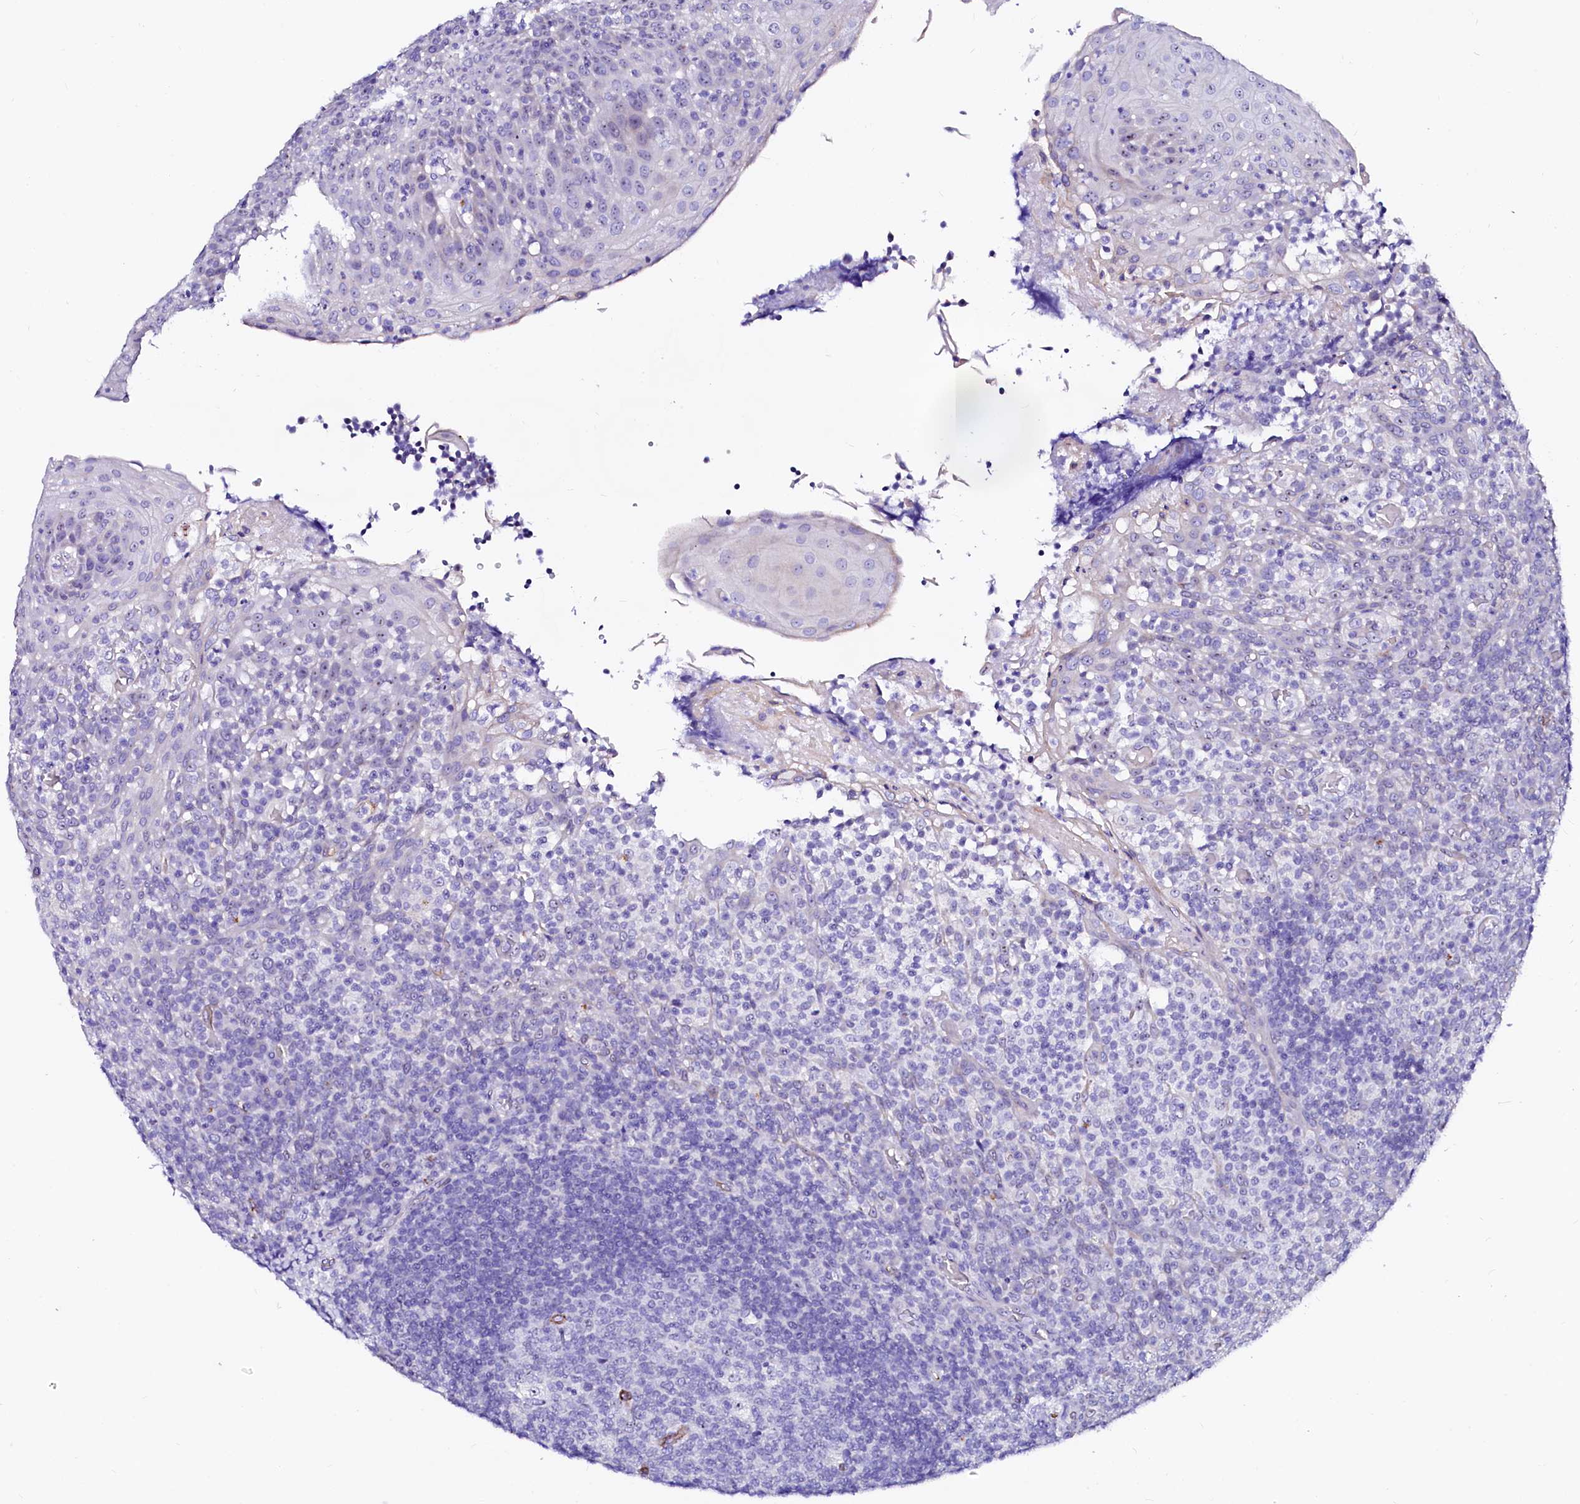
{"staining": {"intensity": "negative", "quantity": "none", "location": "none"}, "tissue": "tonsil", "cell_type": "Germinal center cells", "image_type": "normal", "snomed": [{"axis": "morphology", "description": "Normal tissue, NOS"}, {"axis": "topography", "description": "Tonsil"}], "caption": "A high-resolution photomicrograph shows immunohistochemistry (IHC) staining of unremarkable tonsil, which demonstrates no significant staining in germinal center cells.", "gene": "SFR1", "patient": {"sex": "female", "age": 19}}